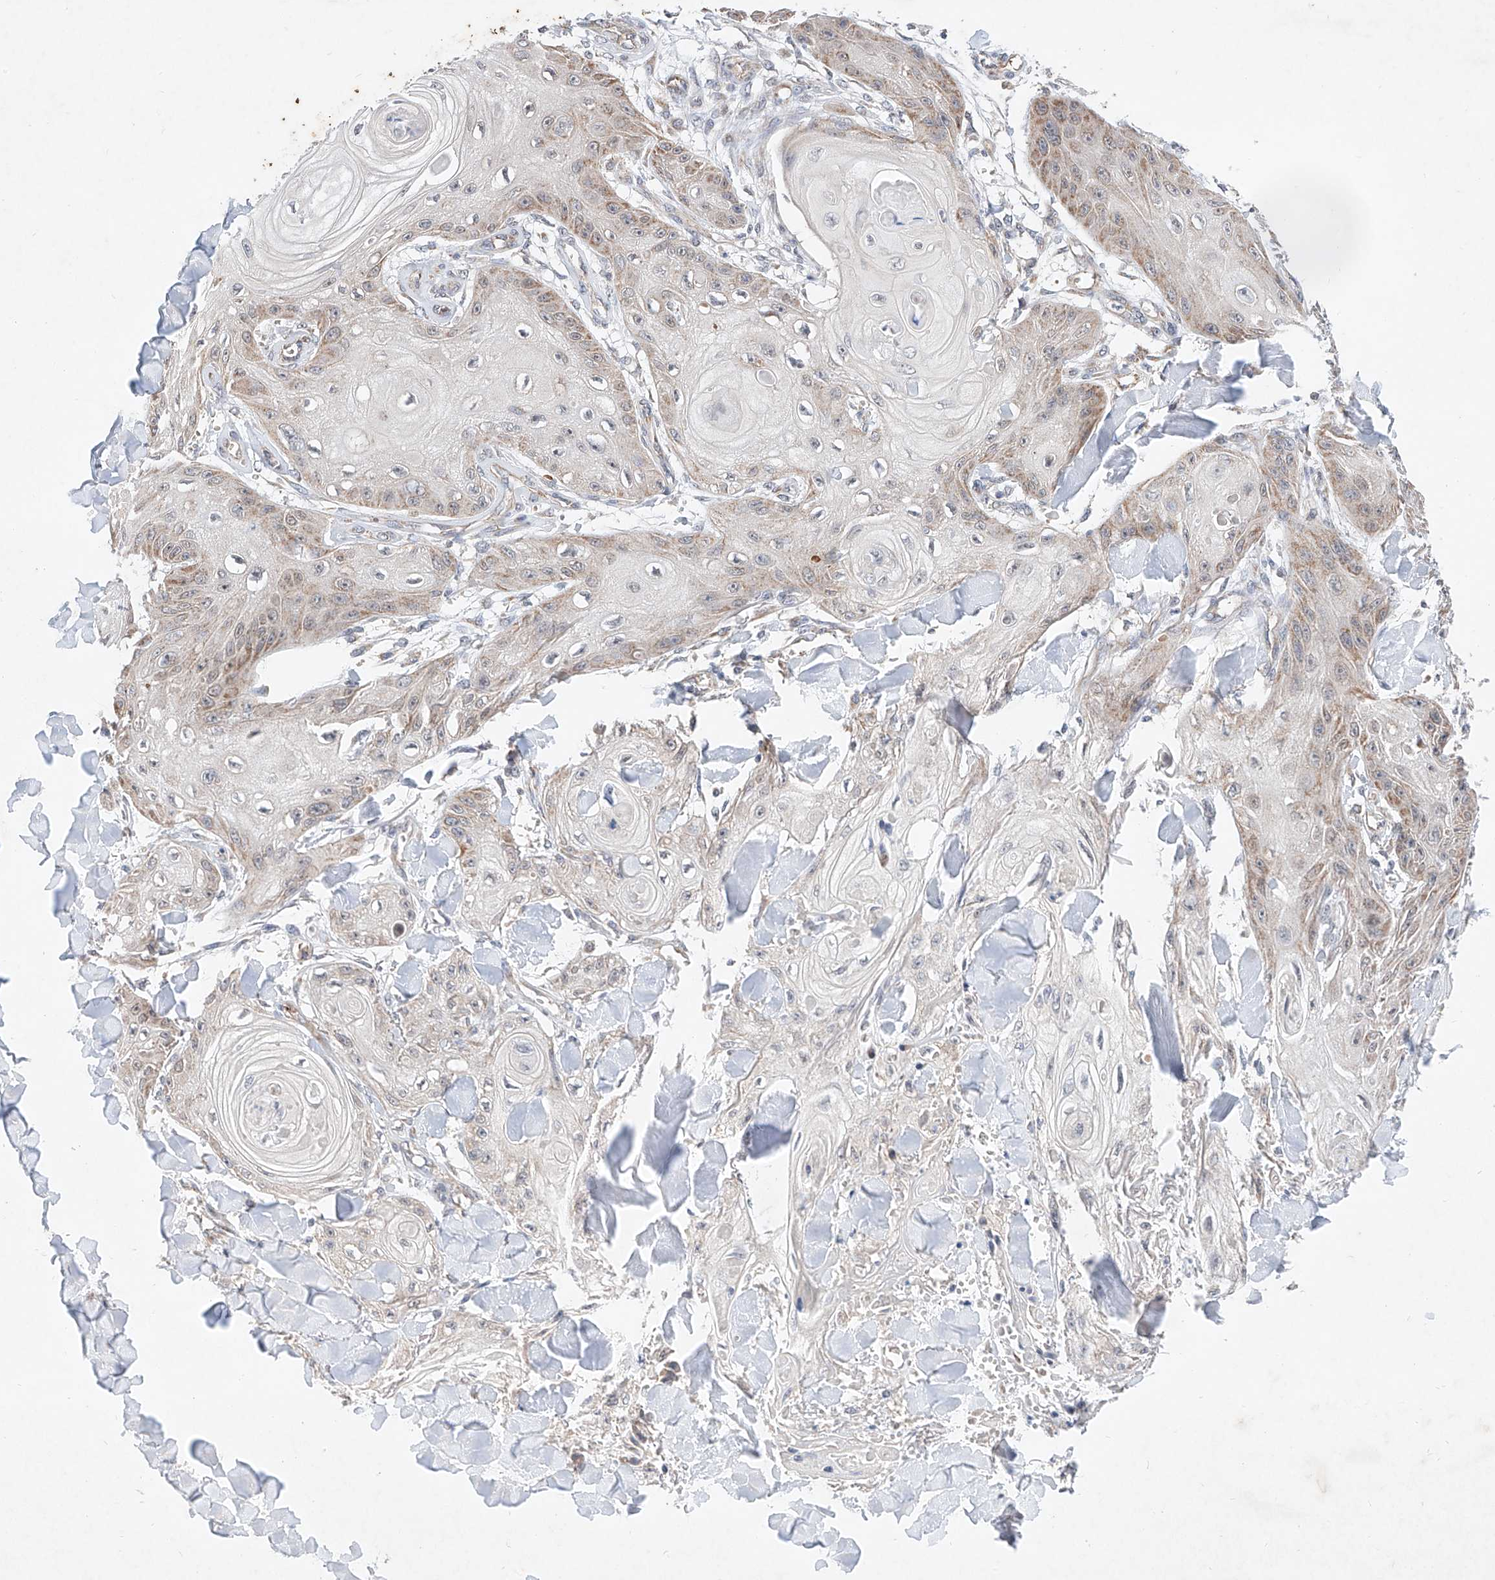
{"staining": {"intensity": "weak", "quantity": "25%-75%", "location": "cytoplasmic/membranous"}, "tissue": "skin cancer", "cell_type": "Tumor cells", "image_type": "cancer", "snomed": [{"axis": "morphology", "description": "Squamous cell carcinoma, NOS"}, {"axis": "topography", "description": "Skin"}], "caption": "This image shows IHC staining of skin squamous cell carcinoma, with low weak cytoplasmic/membranous staining in about 25%-75% of tumor cells.", "gene": "FASTK", "patient": {"sex": "male", "age": 74}}